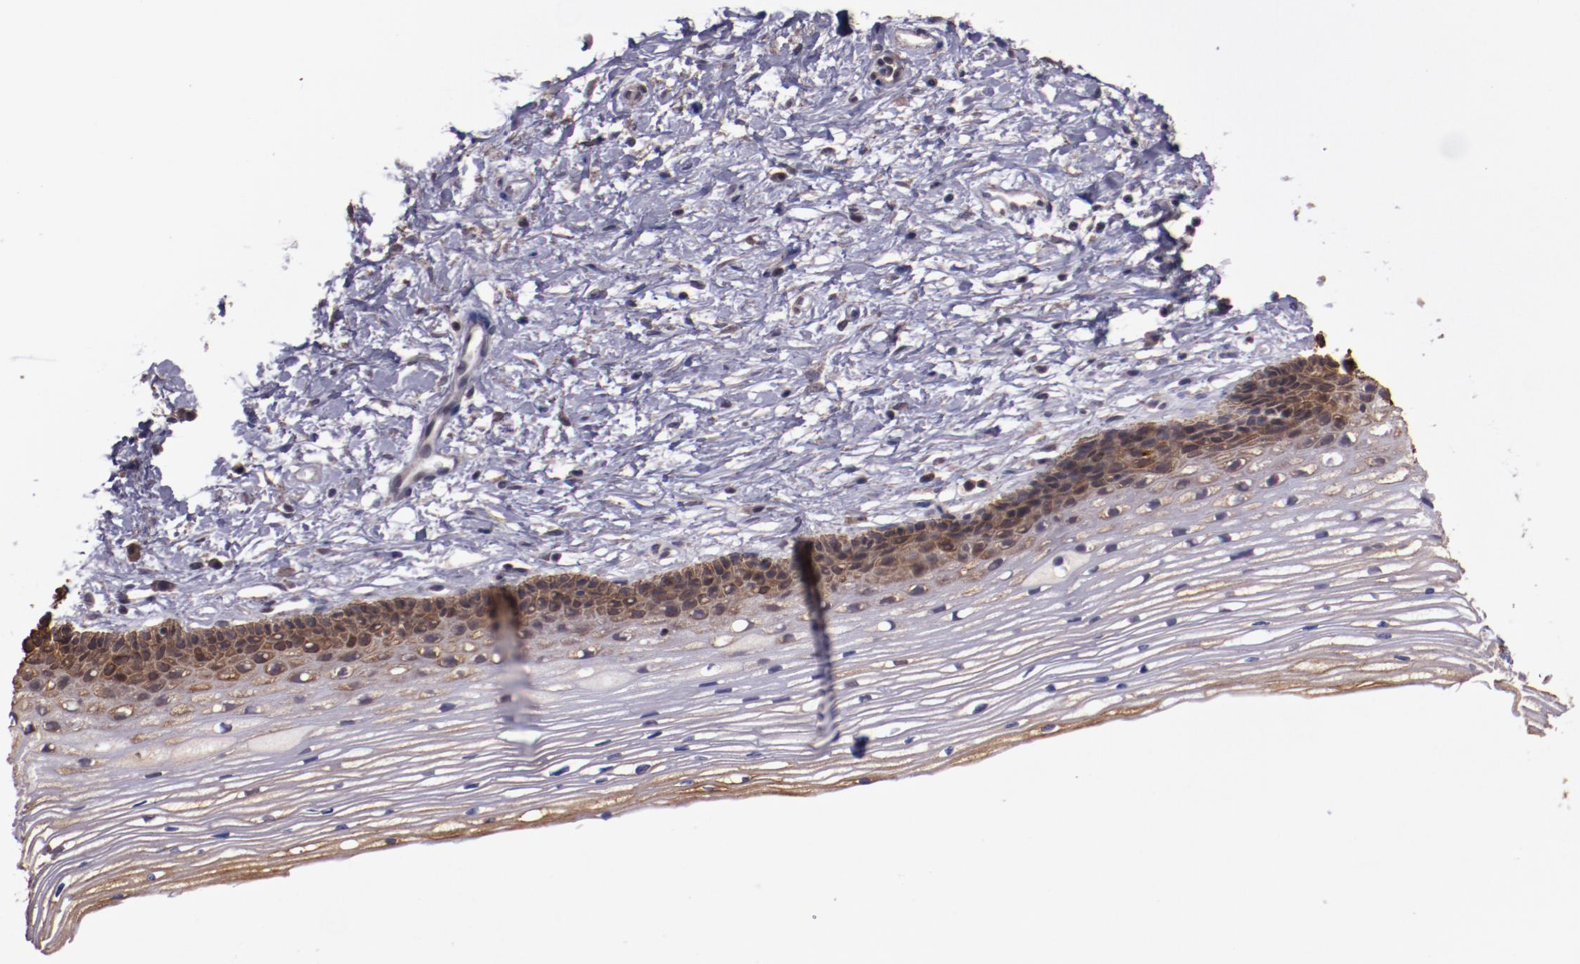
{"staining": {"intensity": "moderate", "quantity": "<25%", "location": "cytoplasmic/membranous"}, "tissue": "cervix", "cell_type": "Glandular cells", "image_type": "normal", "snomed": [{"axis": "morphology", "description": "Normal tissue, NOS"}, {"axis": "topography", "description": "Cervix"}], "caption": "IHC image of normal human cervix stained for a protein (brown), which shows low levels of moderate cytoplasmic/membranous expression in about <25% of glandular cells.", "gene": "ELF1", "patient": {"sex": "female", "age": 77}}